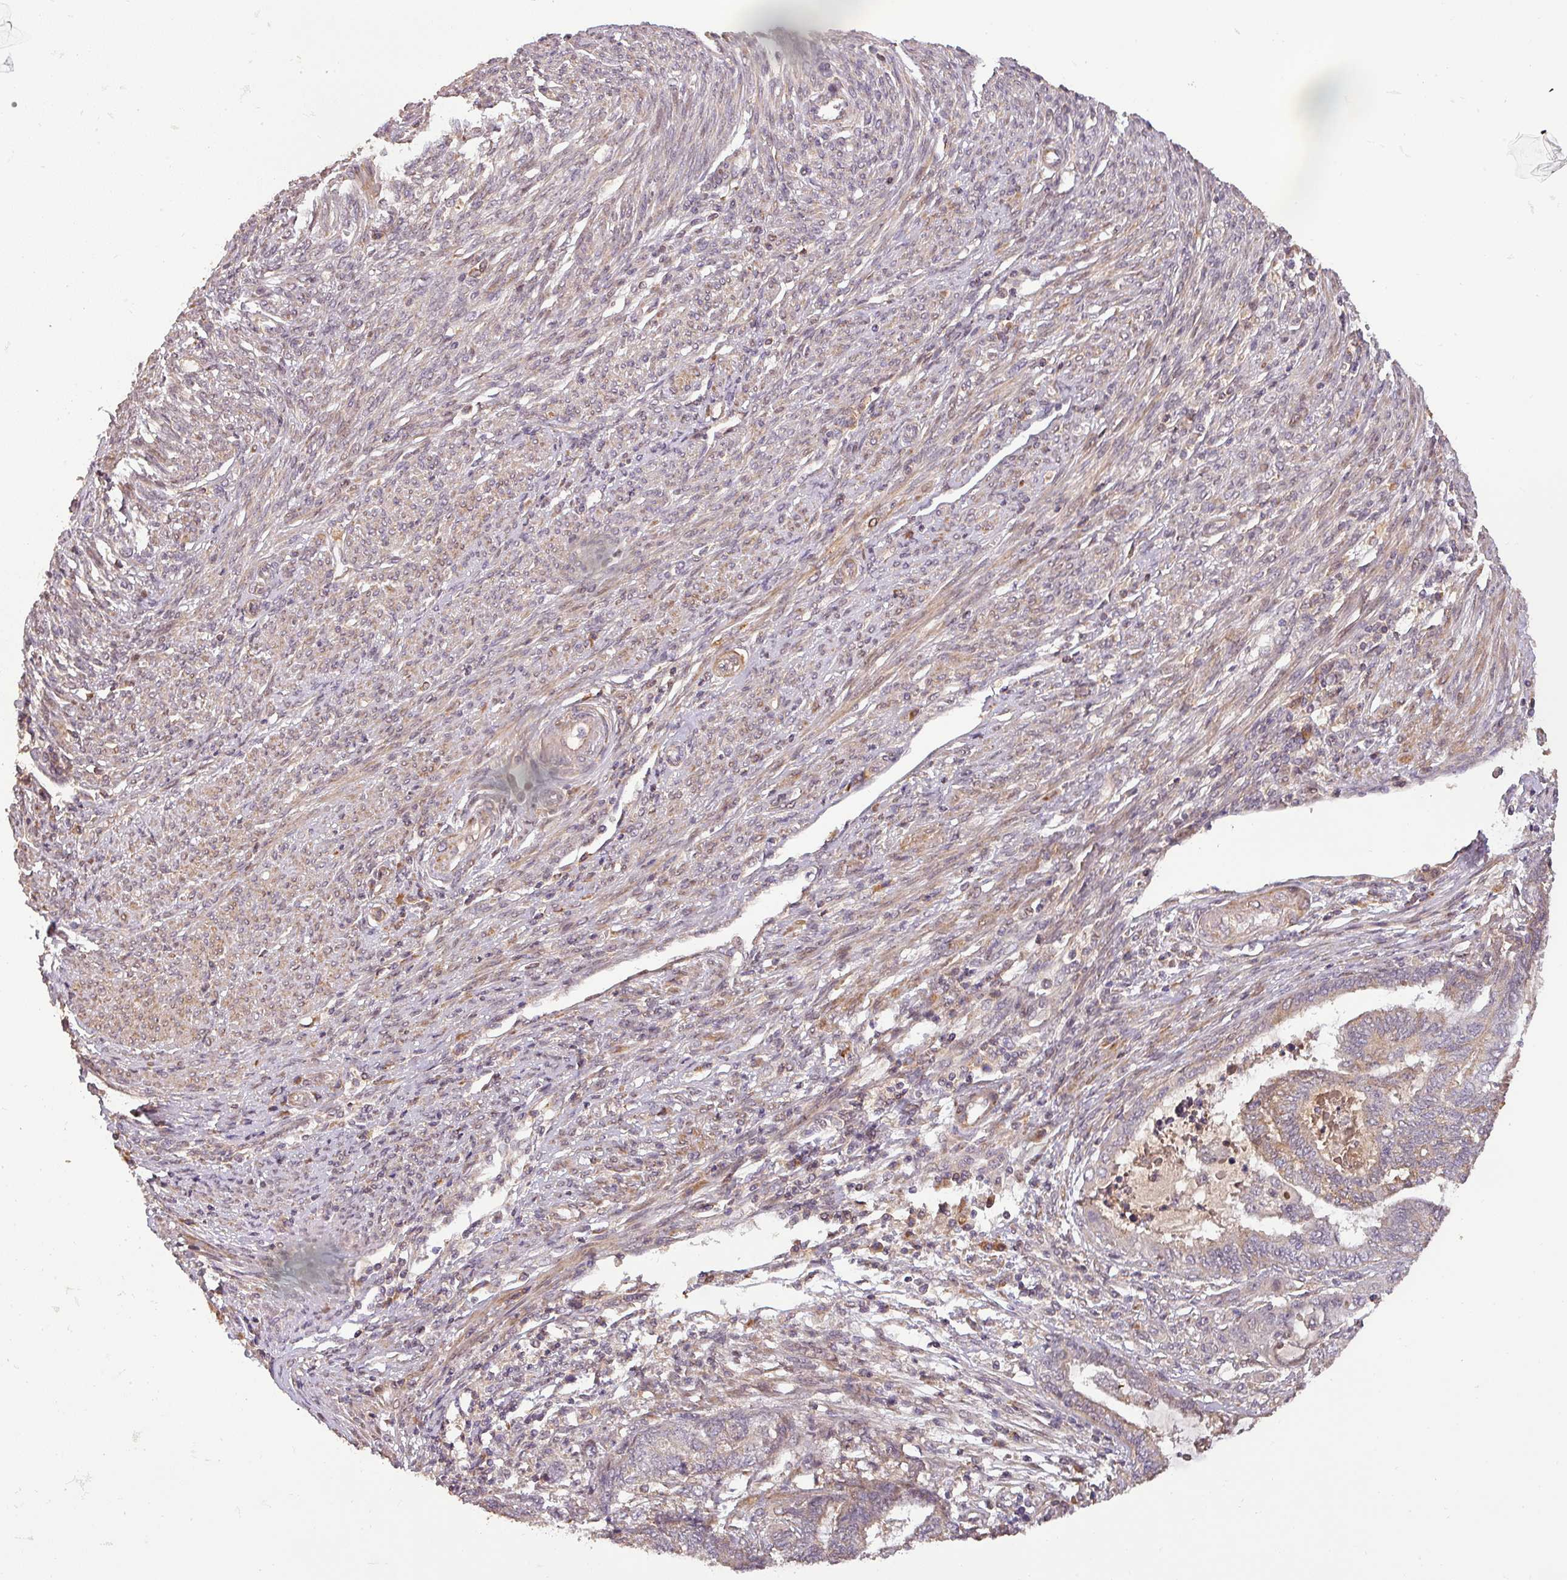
{"staining": {"intensity": "weak", "quantity": "25%-75%", "location": "cytoplasmic/membranous"}, "tissue": "endometrial cancer", "cell_type": "Tumor cells", "image_type": "cancer", "snomed": [{"axis": "morphology", "description": "Adenocarcinoma, NOS"}, {"axis": "topography", "description": "Uterus"}, {"axis": "topography", "description": "Endometrium"}], "caption": "An immunohistochemistry micrograph of neoplastic tissue is shown. Protein staining in brown highlights weak cytoplasmic/membranous positivity in adenocarcinoma (endometrial) within tumor cells. The staining was performed using DAB (3,3'-diaminobenzidine), with brown indicating positive protein expression. Nuclei are stained blue with hematoxylin.", "gene": "BPIFB3", "patient": {"sex": "female", "age": 70}}